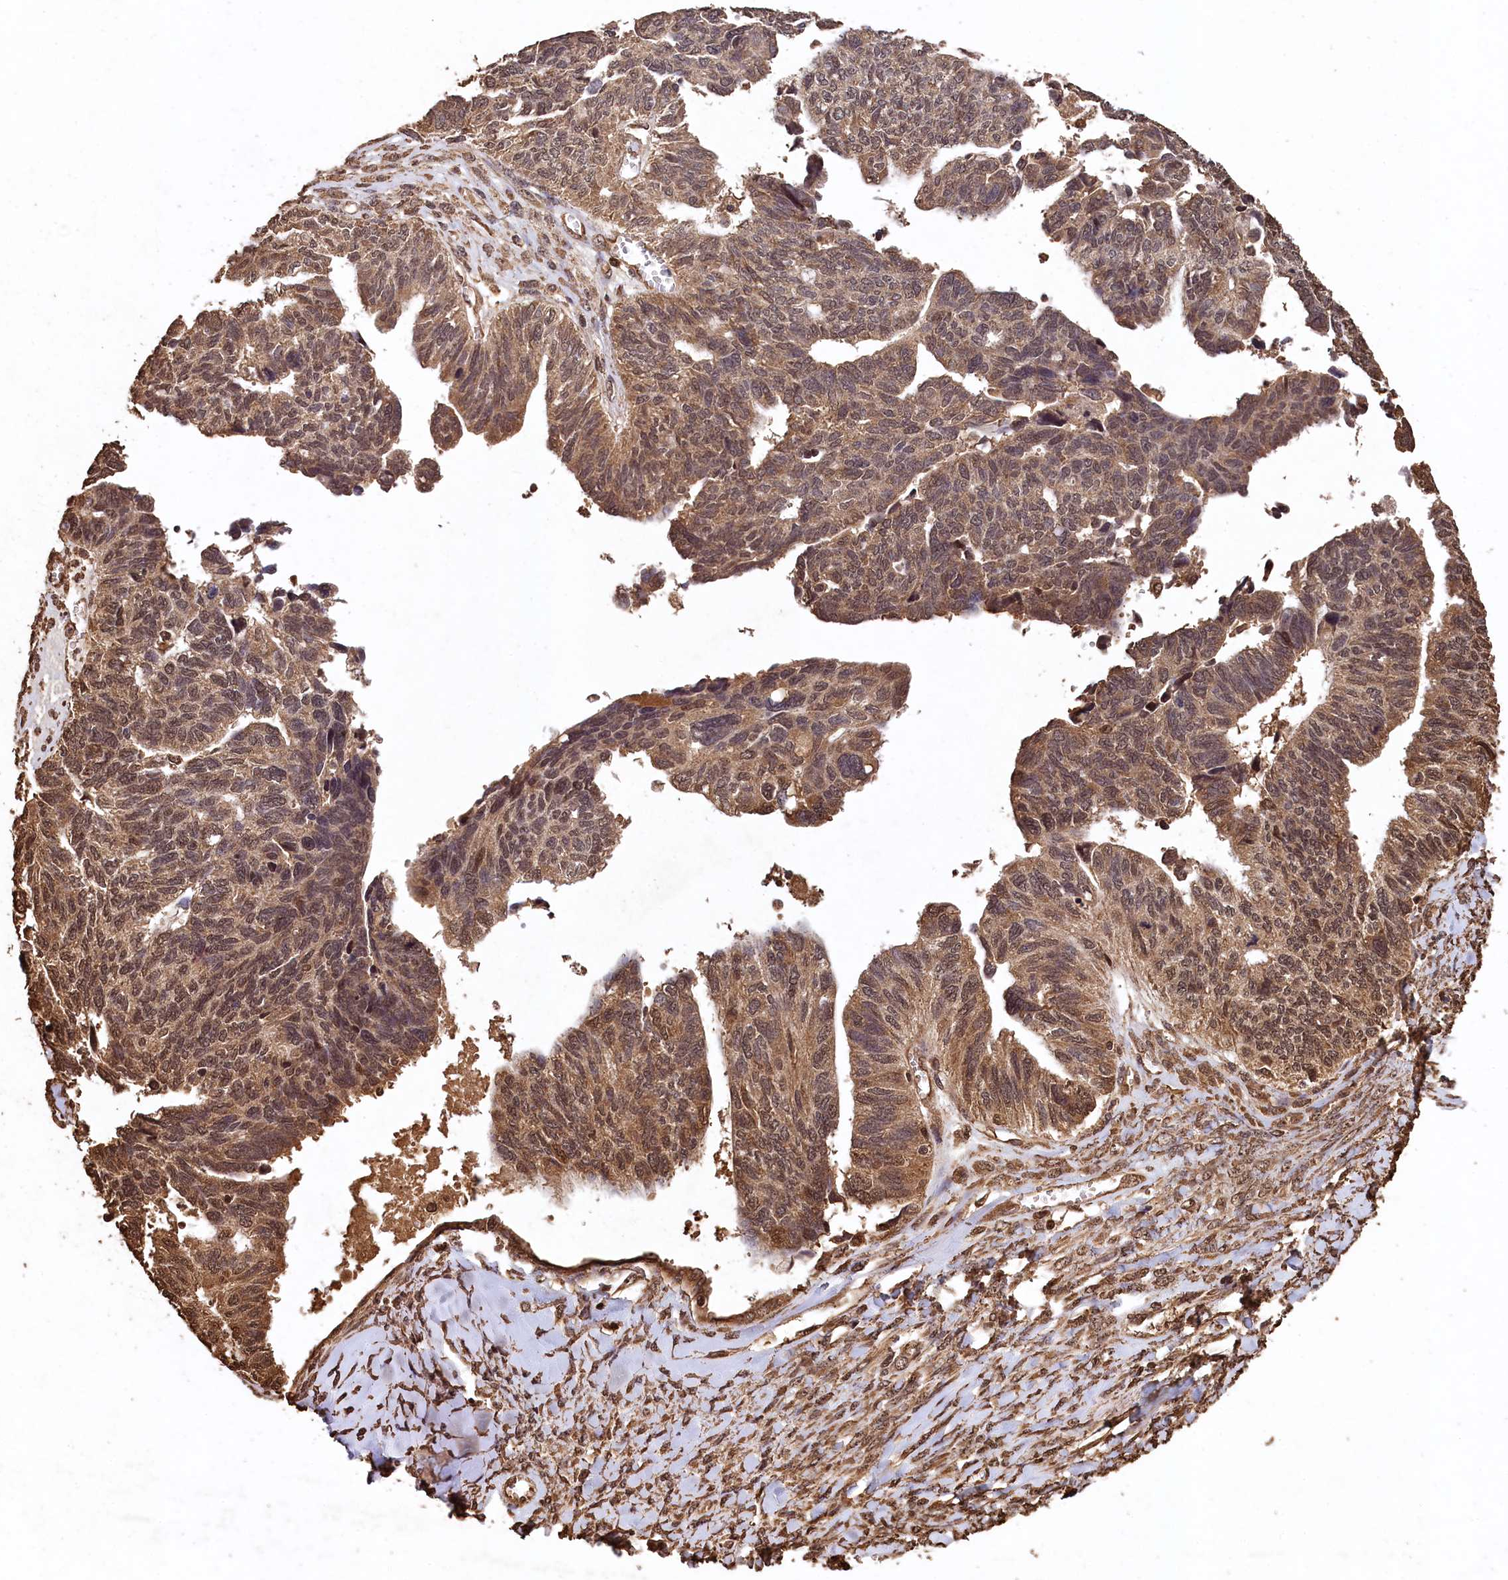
{"staining": {"intensity": "moderate", "quantity": "25%-75%", "location": "cytoplasmic/membranous,nuclear"}, "tissue": "ovarian cancer", "cell_type": "Tumor cells", "image_type": "cancer", "snomed": [{"axis": "morphology", "description": "Cystadenocarcinoma, serous, NOS"}, {"axis": "topography", "description": "Ovary"}], "caption": "Immunohistochemical staining of ovarian cancer reveals medium levels of moderate cytoplasmic/membranous and nuclear protein expression in approximately 25%-75% of tumor cells.", "gene": "CEP57L1", "patient": {"sex": "female", "age": 79}}